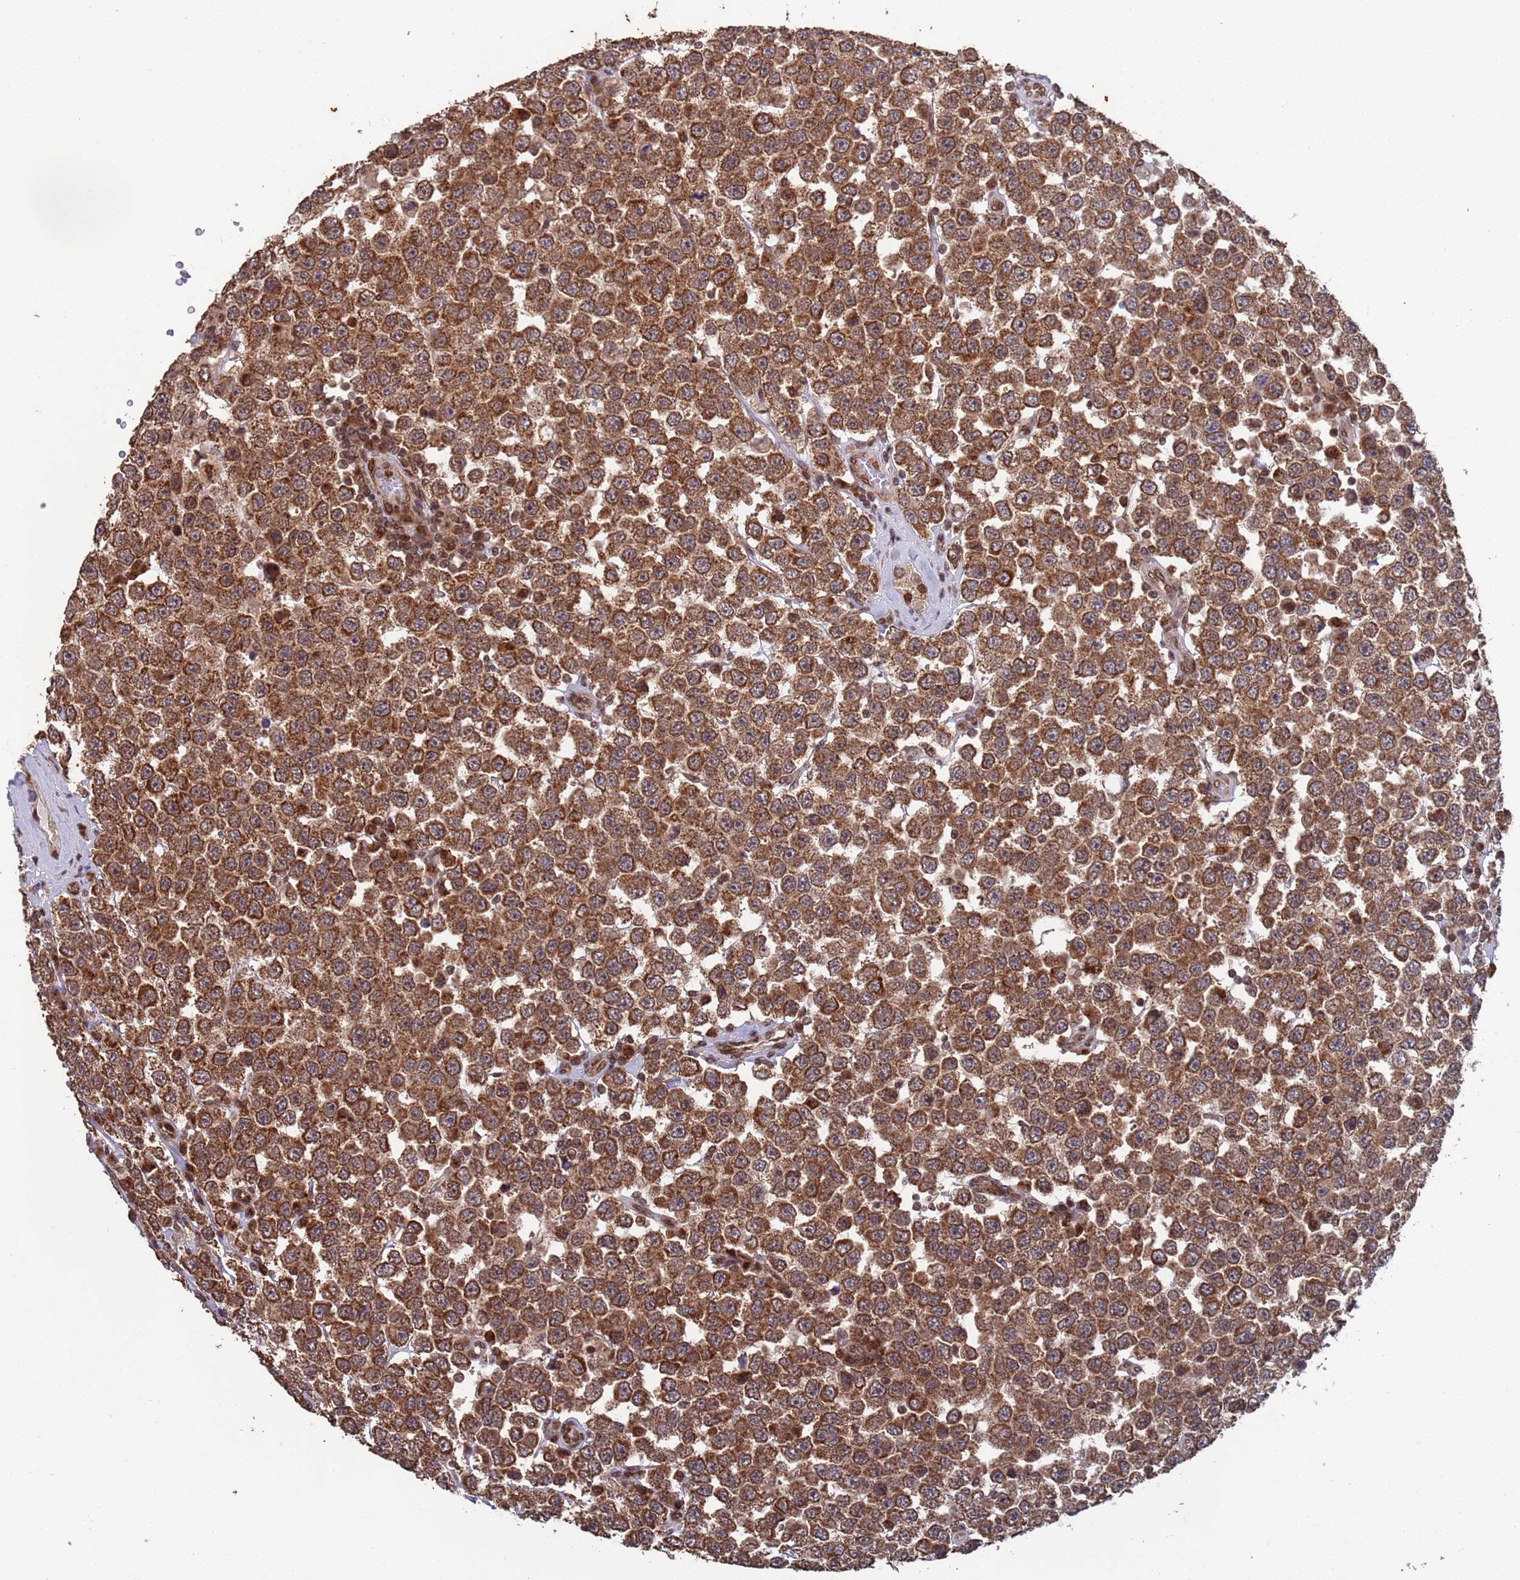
{"staining": {"intensity": "strong", "quantity": ">75%", "location": "cytoplasmic/membranous"}, "tissue": "testis cancer", "cell_type": "Tumor cells", "image_type": "cancer", "snomed": [{"axis": "morphology", "description": "Seminoma, NOS"}, {"axis": "topography", "description": "Testis"}], "caption": "The image shows staining of testis seminoma, revealing strong cytoplasmic/membranous protein expression (brown color) within tumor cells.", "gene": "FUBP3", "patient": {"sex": "male", "age": 28}}